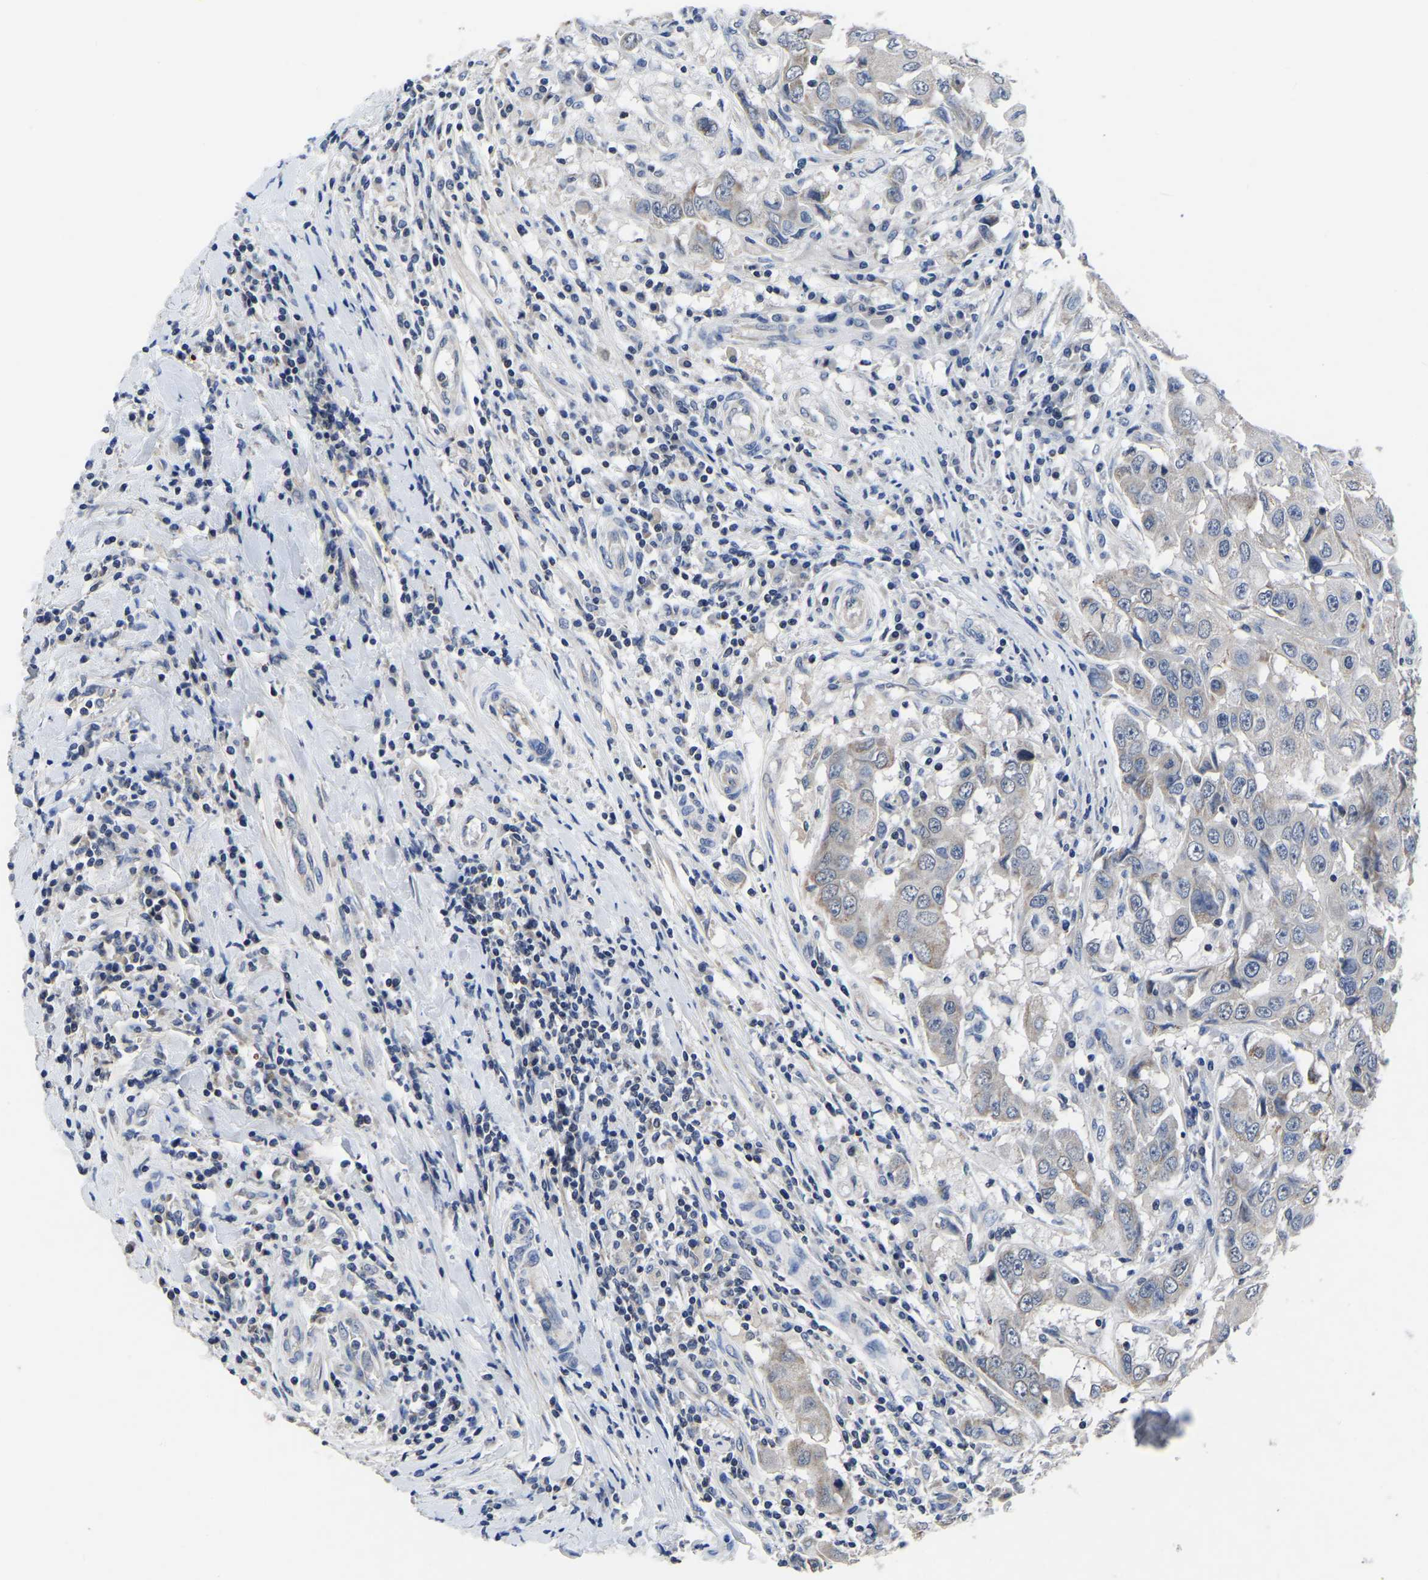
{"staining": {"intensity": "weak", "quantity": "<25%", "location": "cytoplasmic/membranous"}, "tissue": "breast cancer", "cell_type": "Tumor cells", "image_type": "cancer", "snomed": [{"axis": "morphology", "description": "Duct carcinoma"}, {"axis": "topography", "description": "Breast"}], "caption": "Immunohistochemistry (IHC) image of neoplastic tissue: breast cancer stained with DAB shows no significant protein positivity in tumor cells.", "gene": "FGD5", "patient": {"sex": "female", "age": 27}}